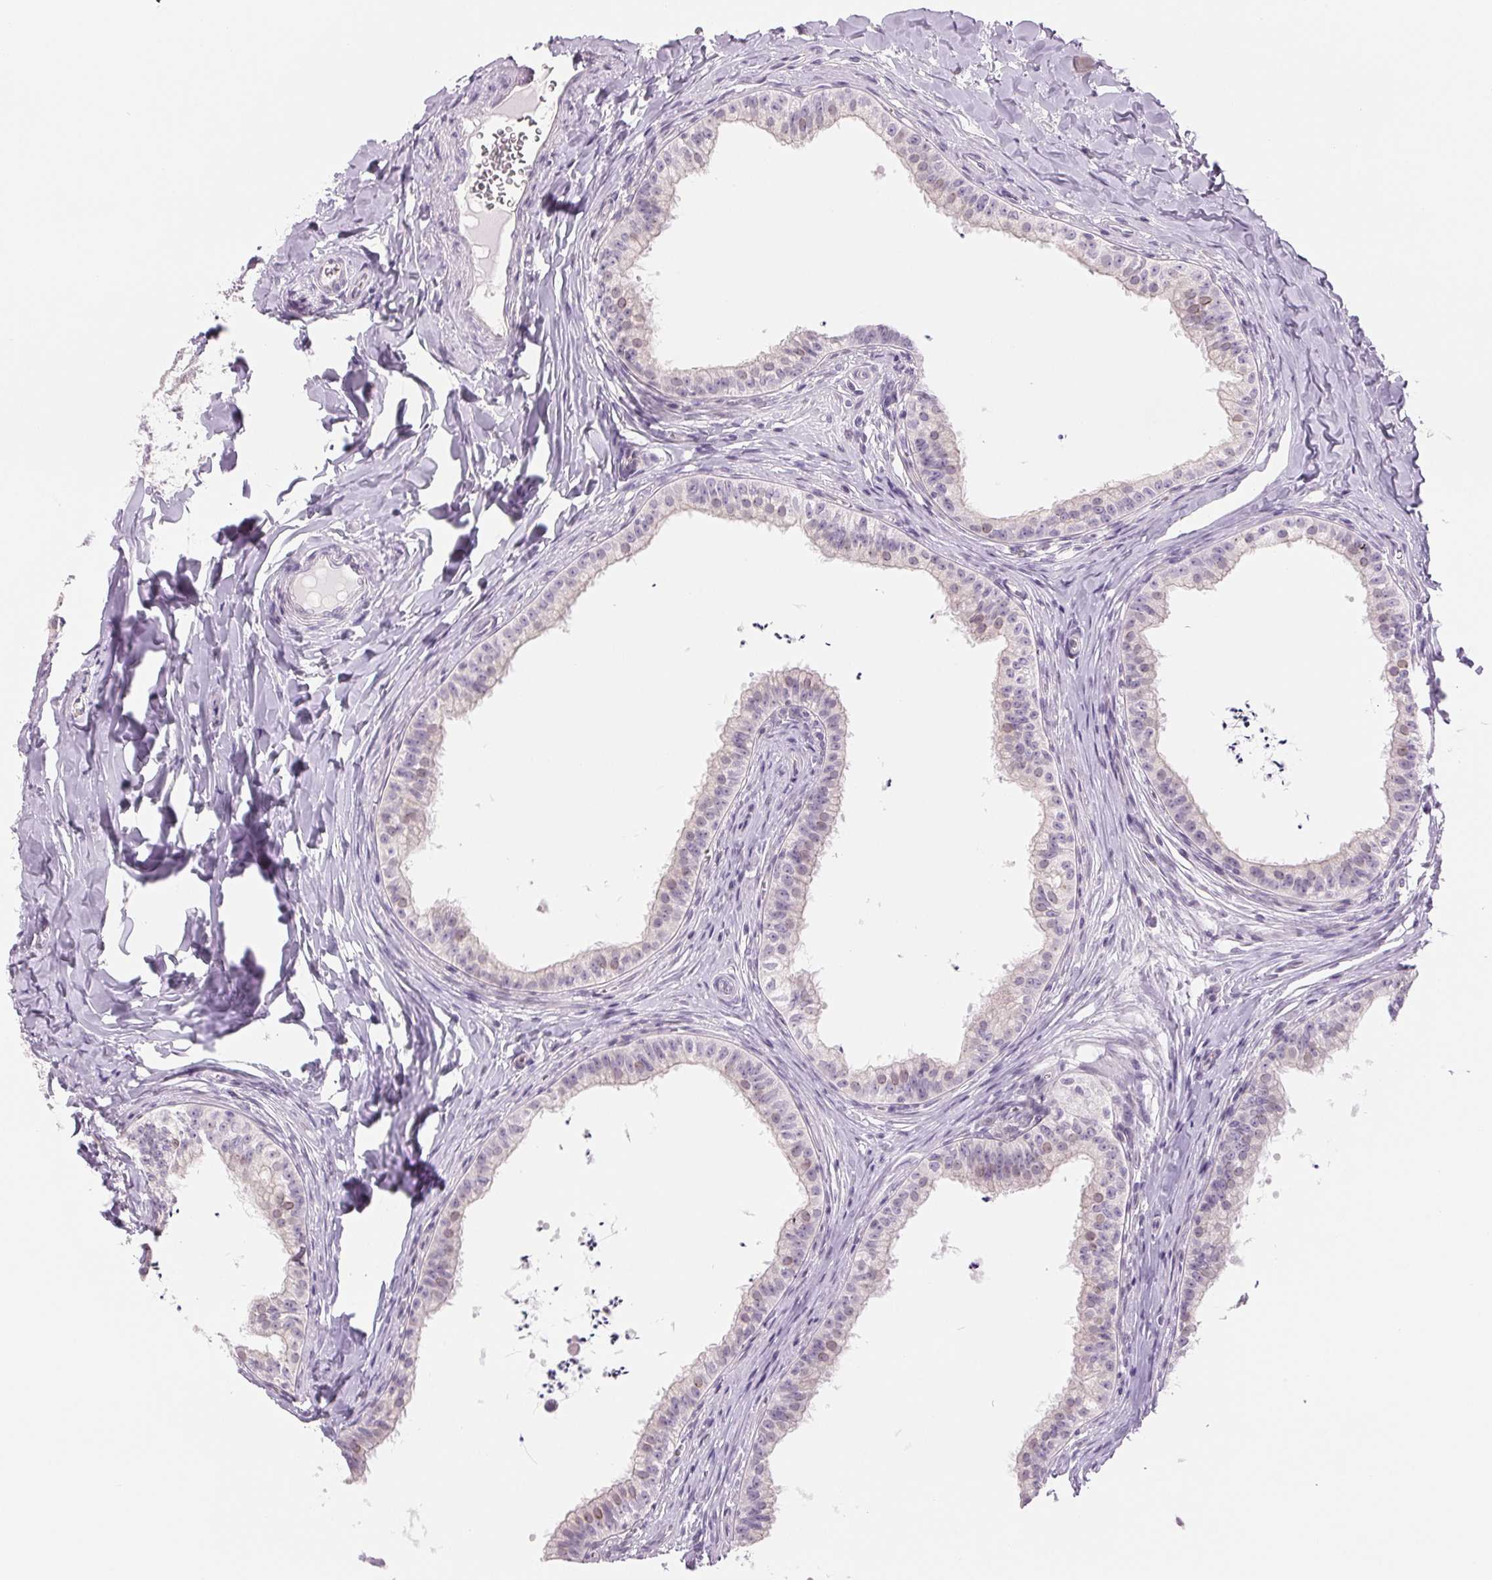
{"staining": {"intensity": "negative", "quantity": "none", "location": "none"}, "tissue": "epididymis", "cell_type": "Glandular cells", "image_type": "normal", "snomed": [{"axis": "morphology", "description": "Normal tissue, NOS"}, {"axis": "topography", "description": "Epididymis"}], "caption": "This is a image of IHC staining of normal epididymis, which shows no expression in glandular cells. (Stains: DAB (3,3'-diaminobenzidine) immunohistochemistry with hematoxylin counter stain, Microscopy: brightfield microscopy at high magnification).", "gene": "CCDC168", "patient": {"sex": "male", "age": 24}}